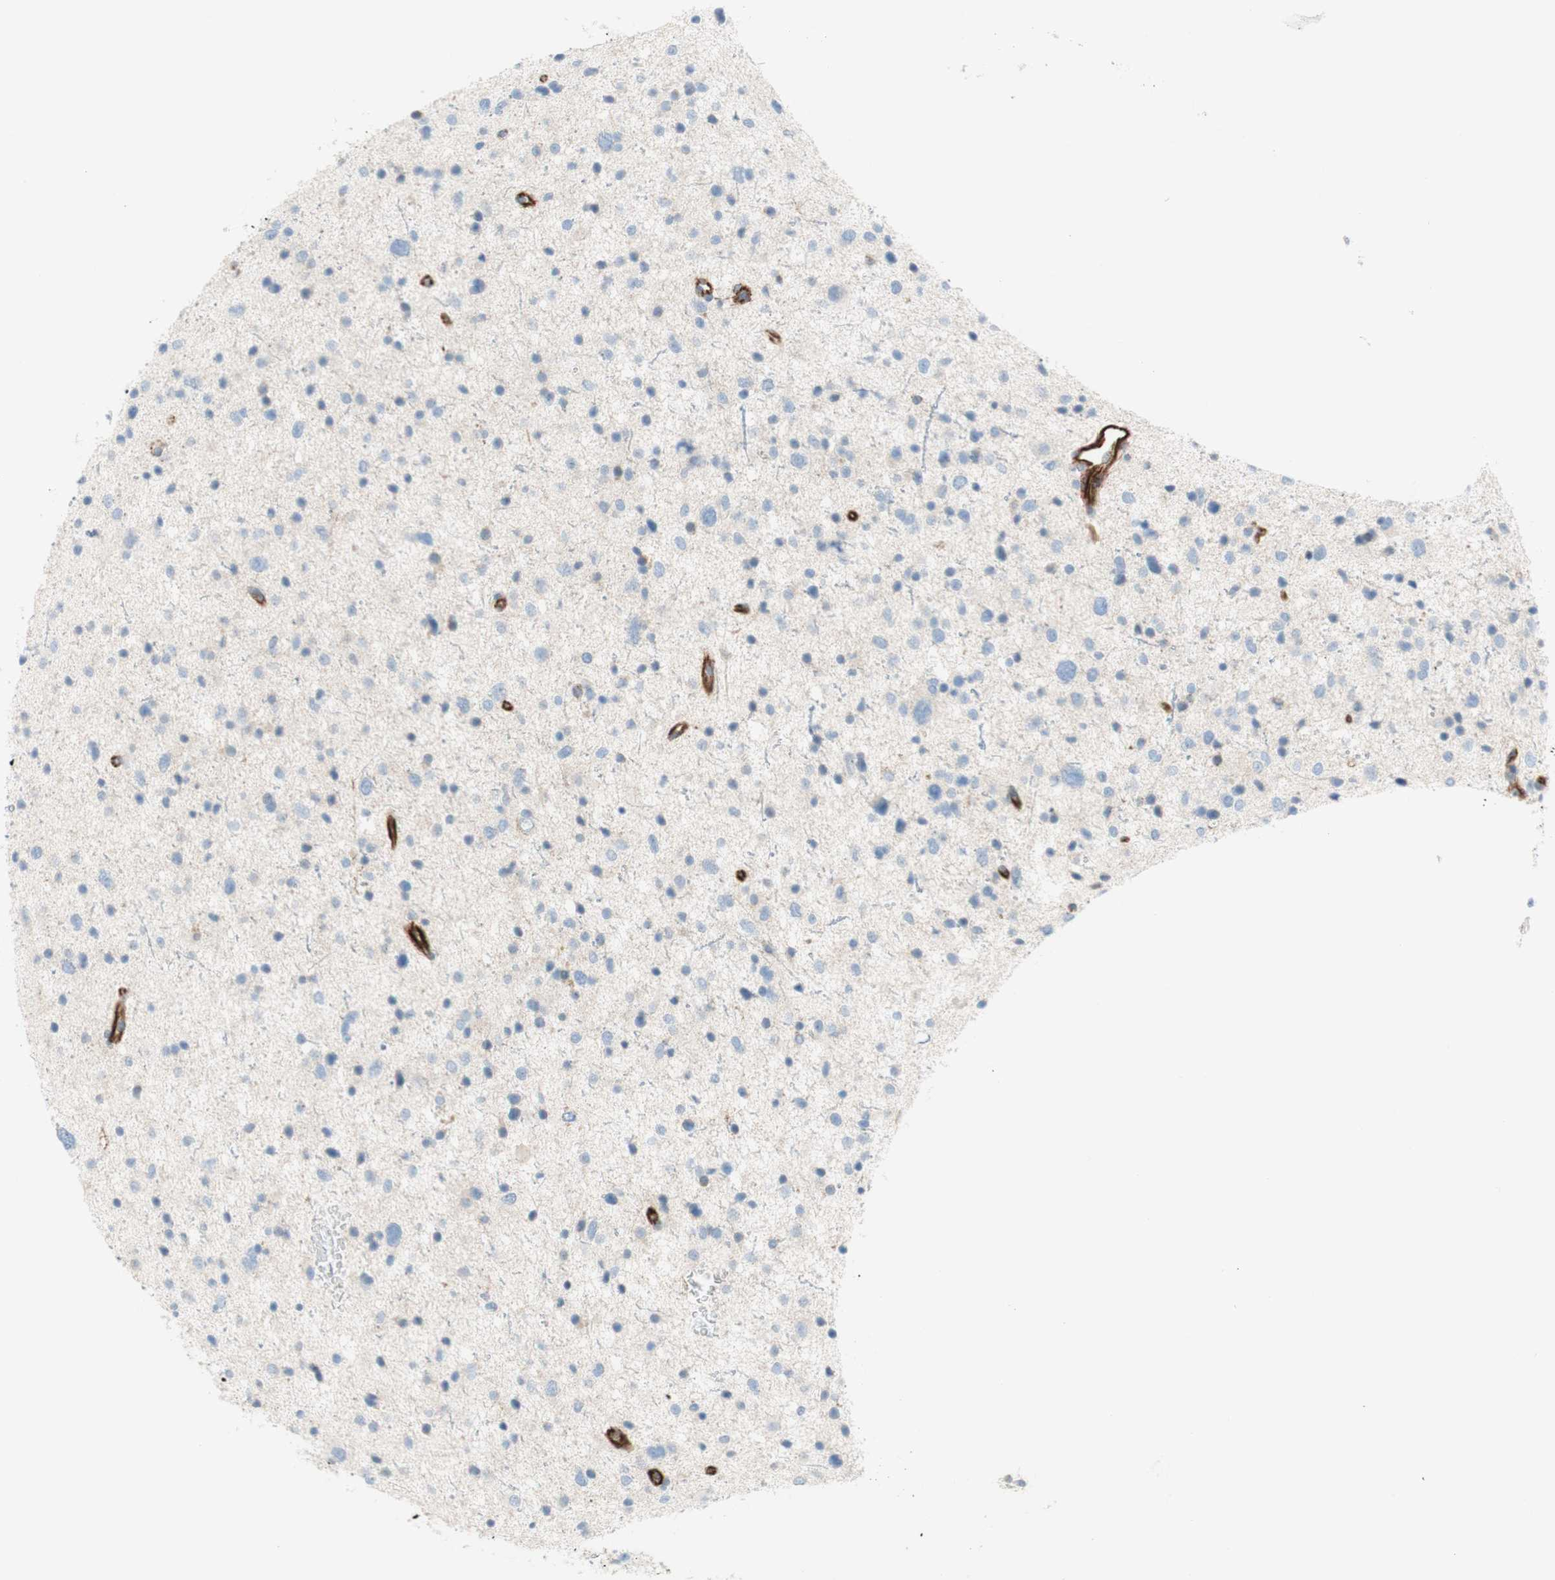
{"staining": {"intensity": "negative", "quantity": "none", "location": "none"}, "tissue": "glioma", "cell_type": "Tumor cells", "image_type": "cancer", "snomed": [{"axis": "morphology", "description": "Glioma, malignant, Low grade"}, {"axis": "topography", "description": "Brain"}], "caption": "Immunohistochemistry of malignant low-grade glioma demonstrates no positivity in tumor cells.", "gene": "POU2AF1", "patient": {"sex": "female", "age": 37}}